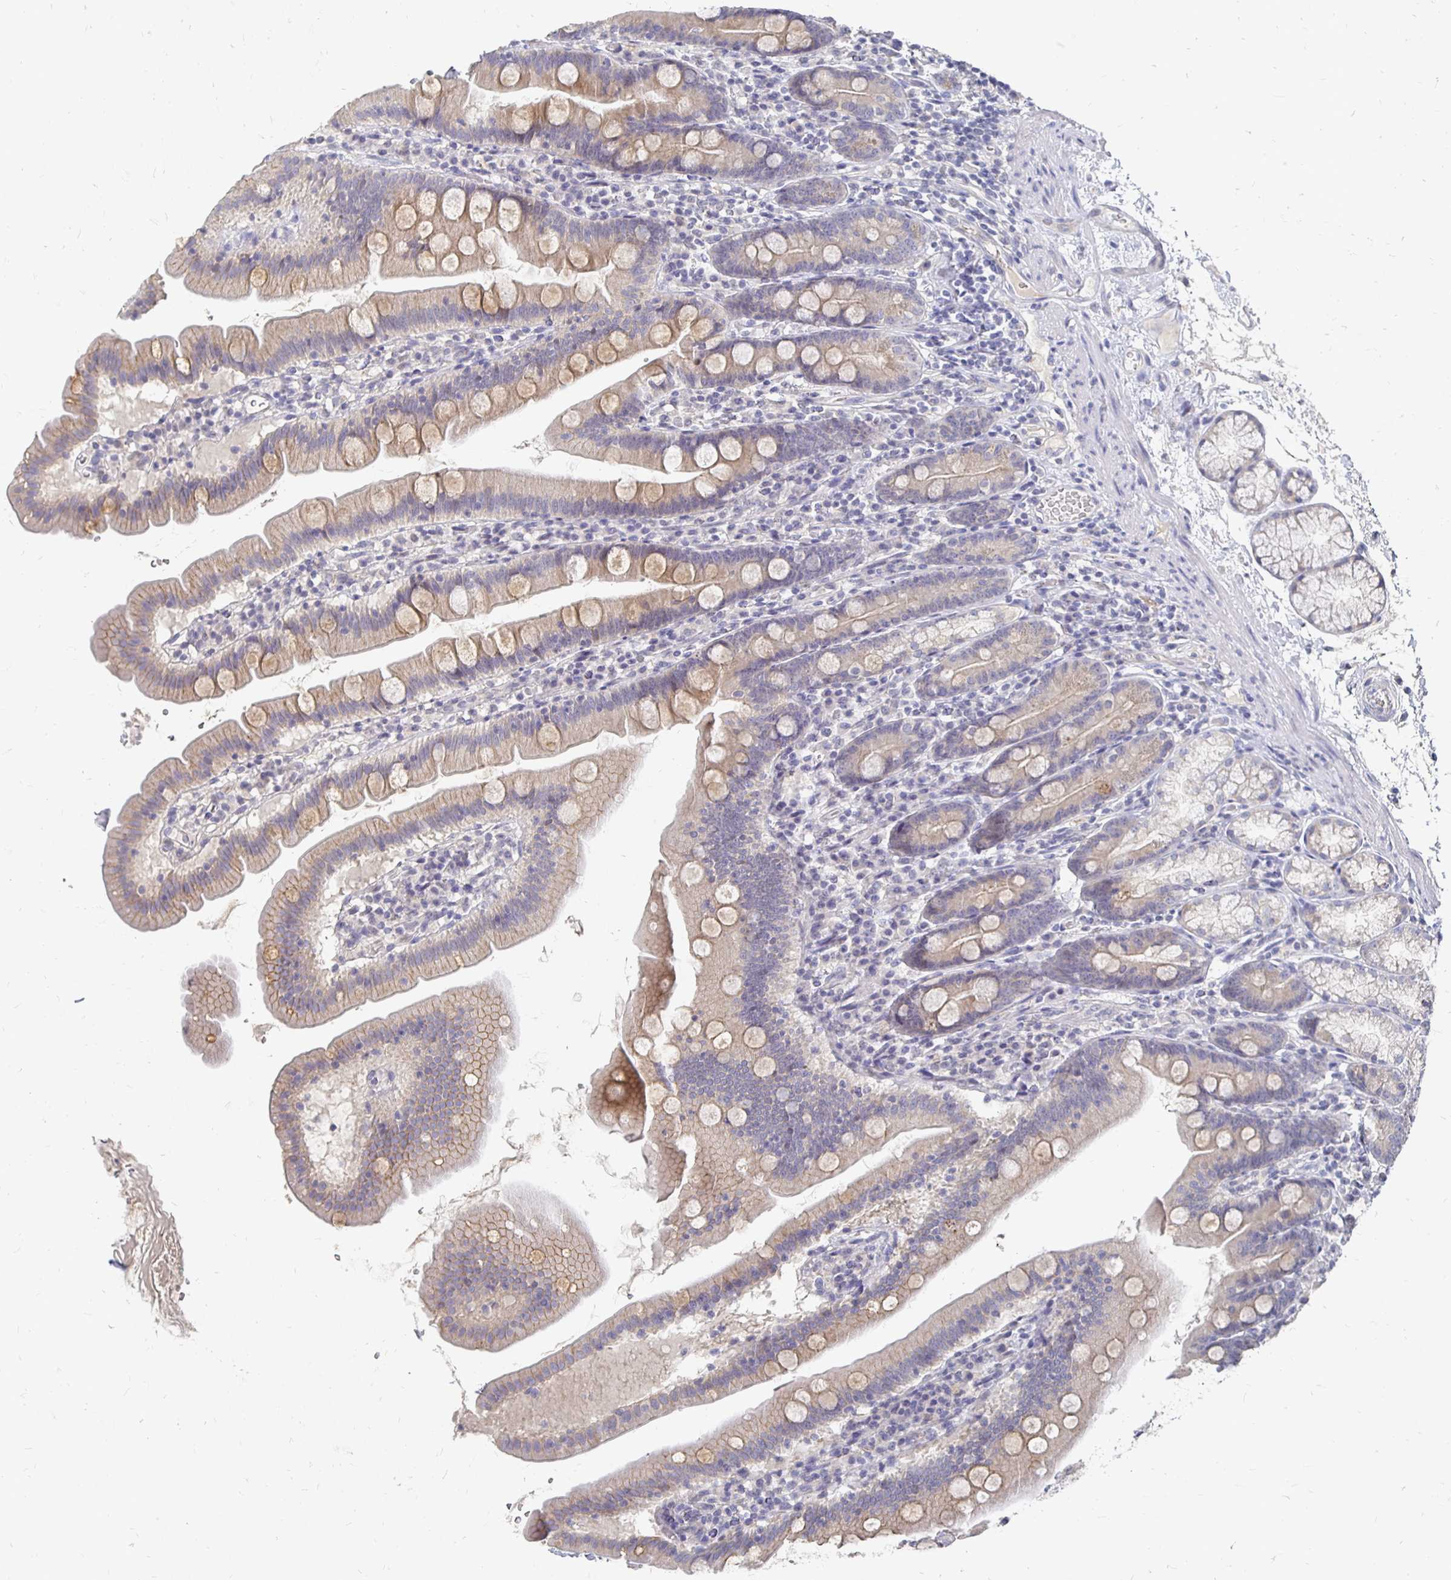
{"staining": {"intensity": "moderate", "quantity": "25%-75%", "location": "cytoplasmic/membranous"}, "tissue": "duodenum", "cell_type": "Glandular cells", "image_type": "normal", "snomed": [{"axis": "morphology", "description": "Normal tissue, NOS"}, {"axis": "topography", "description": "Duodenum"}], "caption": "Duodenum stained for a protein (brown) reveals moderate cytoplasmic/membranous positive staining in approximately 25%-75% of glandular cells.", "gene": "FKRP", "patient": {"sex": "female", "age": 67}}